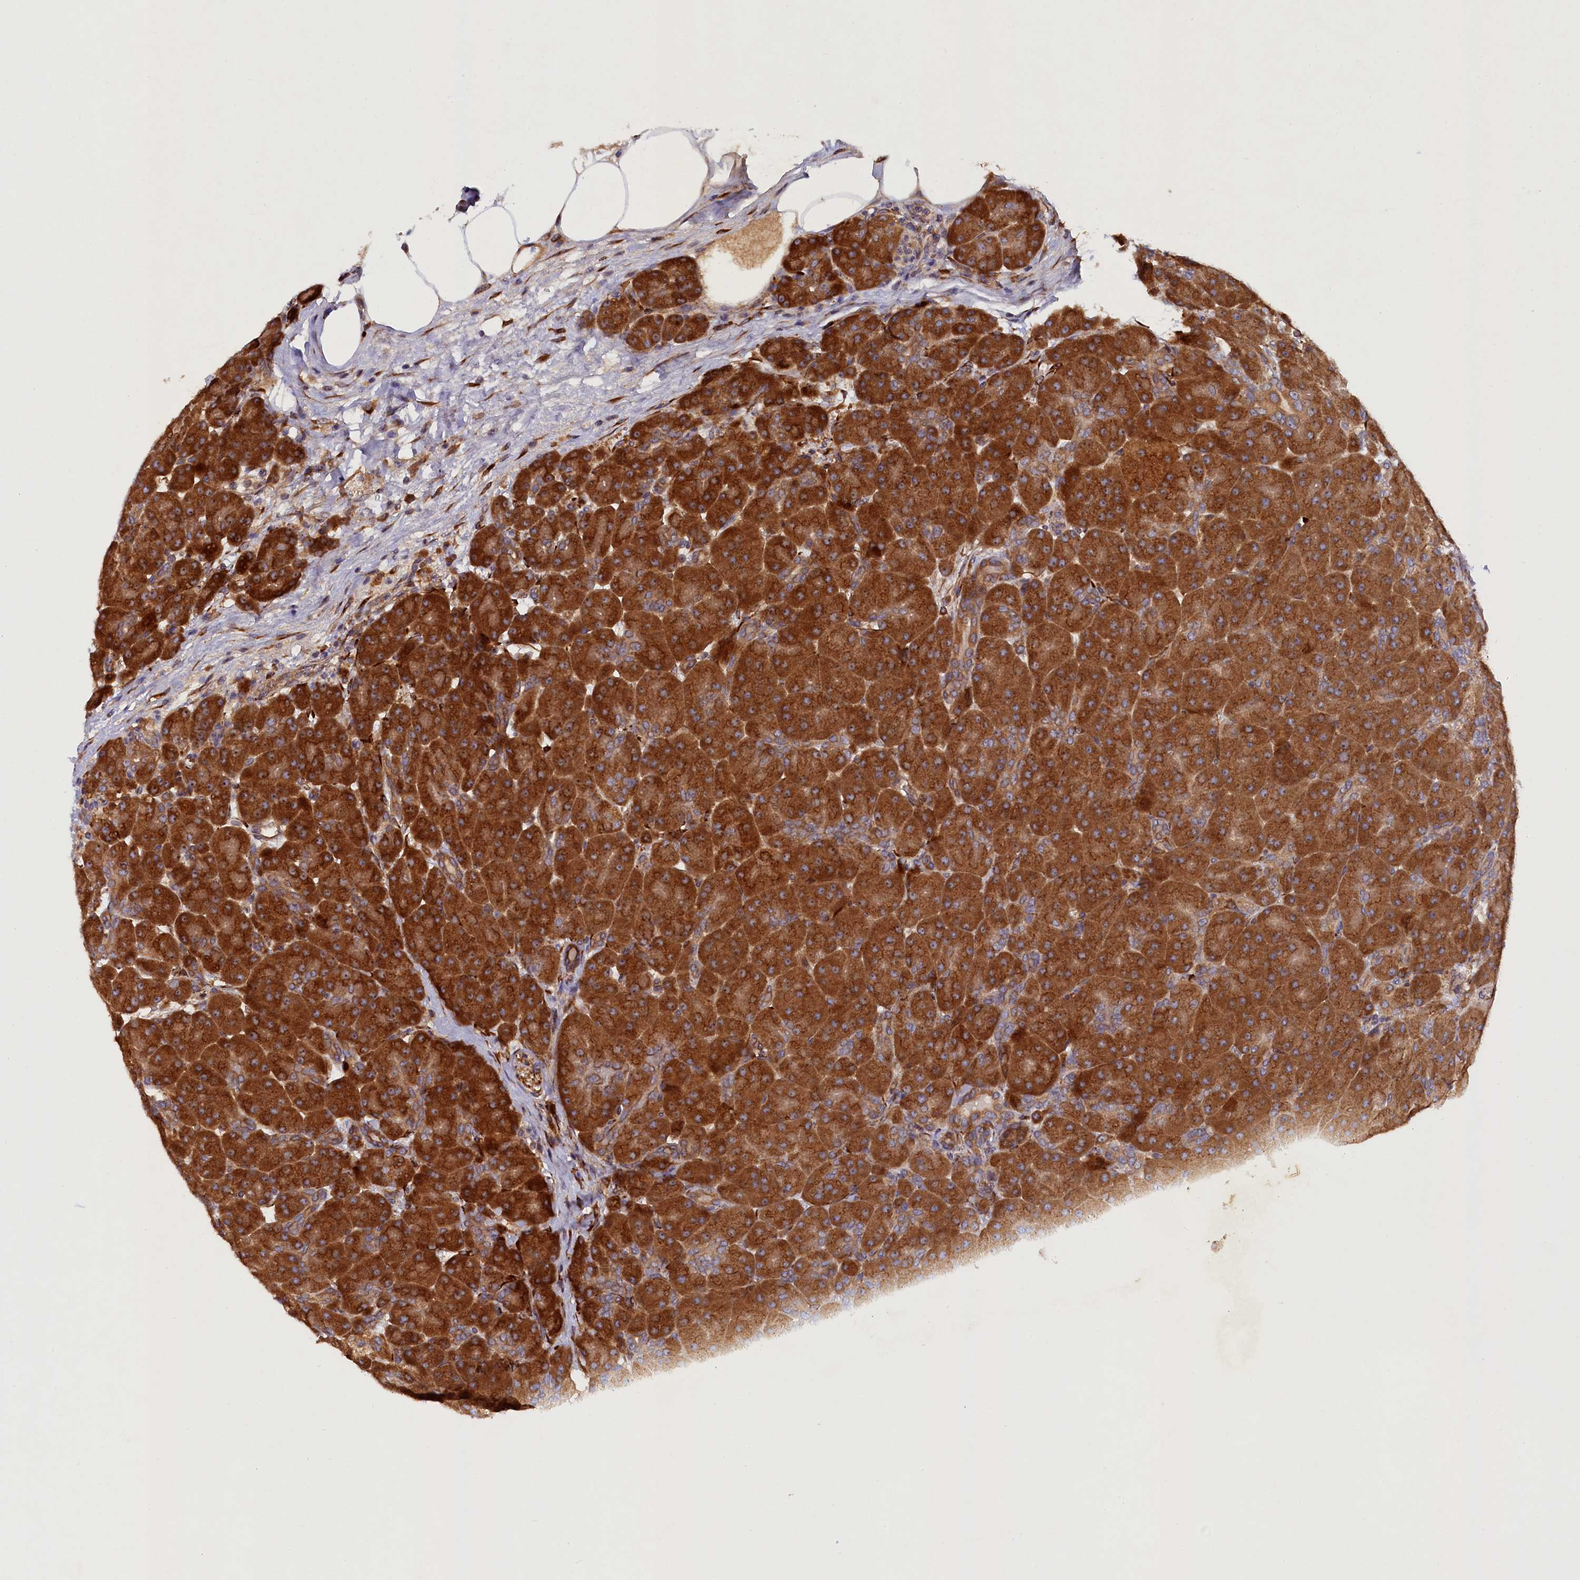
{"staining": {"intensity": "strong", "quantity": ">75%", "location": "cytoplasmic/membranous"}, "tissue": "pancreas", "cell_type": "Exocrine glandular cells", "image_type": "normal", "snomed": [{"axis": "morphology", "description": "Normal tissue, NOS"}, {"axis": "topography", "description": "Pancreas"}], "caption": "DAB immunohistochemical staining of normal human pancreas exhibits strong cytoplasmic/membranous protein positivity in approximately >75% of exocrine glandular cells.", "gene": "ARRDC4", "patient": {"sex": "male", "age": 66}}